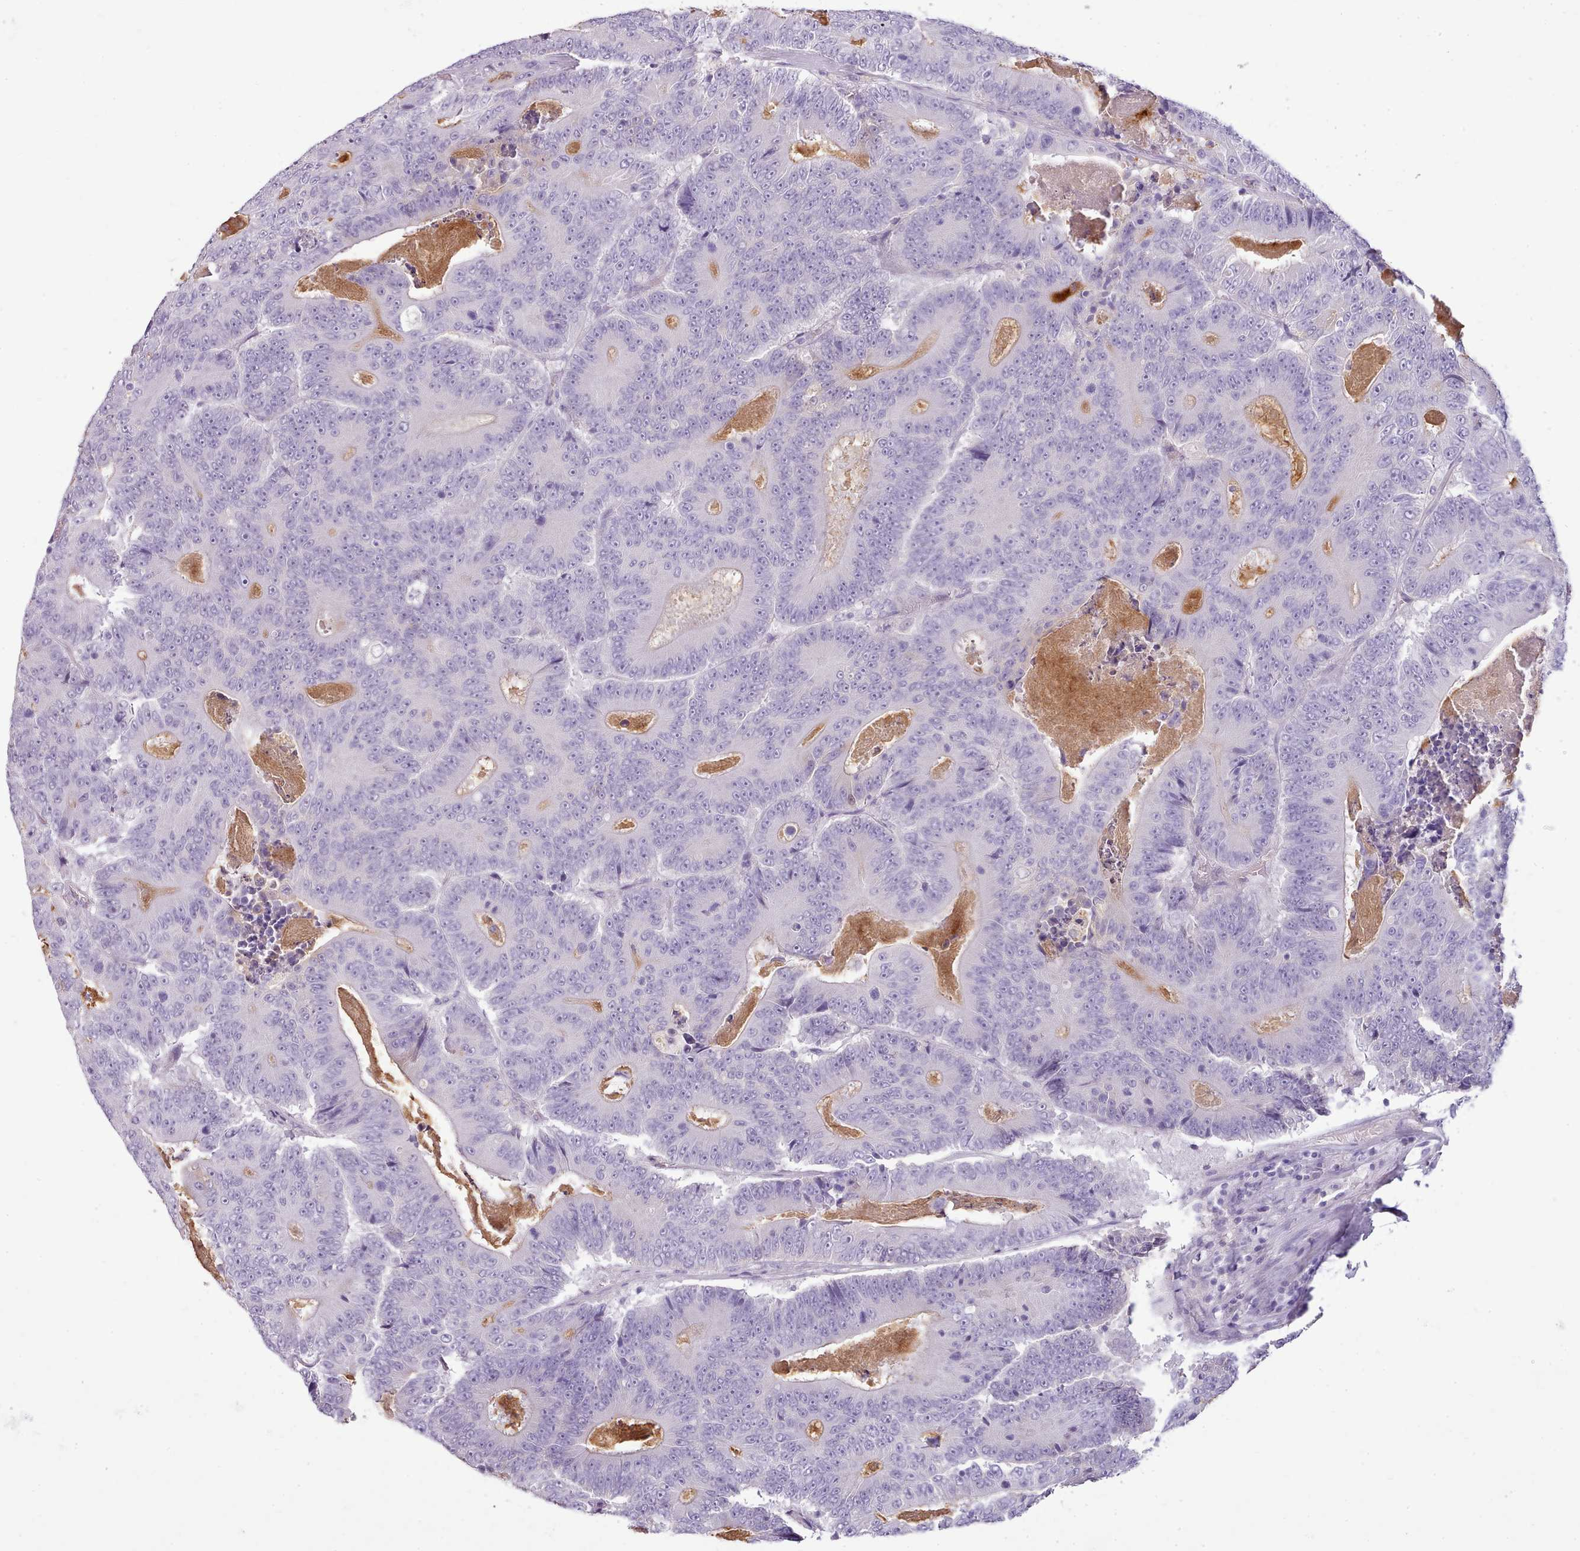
{"staining": {"intensity": "negative", "quantity": "none", "location": "none"}, "tissue": "colorectal cancer", "cell_type": "Tumor cells", "image_type": "cancer", "snomed": [{"axis": "morphology", "description": "Adenocarcinoma, NOS"}, {"axis": "topography", "description": "Colon"}], "caption": "IHC micrograph of human colorectal cancer (adenocarcinoma) stained for a protein (brown), which reveals no positivity in tumor cells. (Brightfield microscopy of DAB (3,3'-diaminobenzidine) immunohistochemistry (IHC) at high magnification).", "gene": "TOX2", "patient": {"sex": "male", "age": 83}}